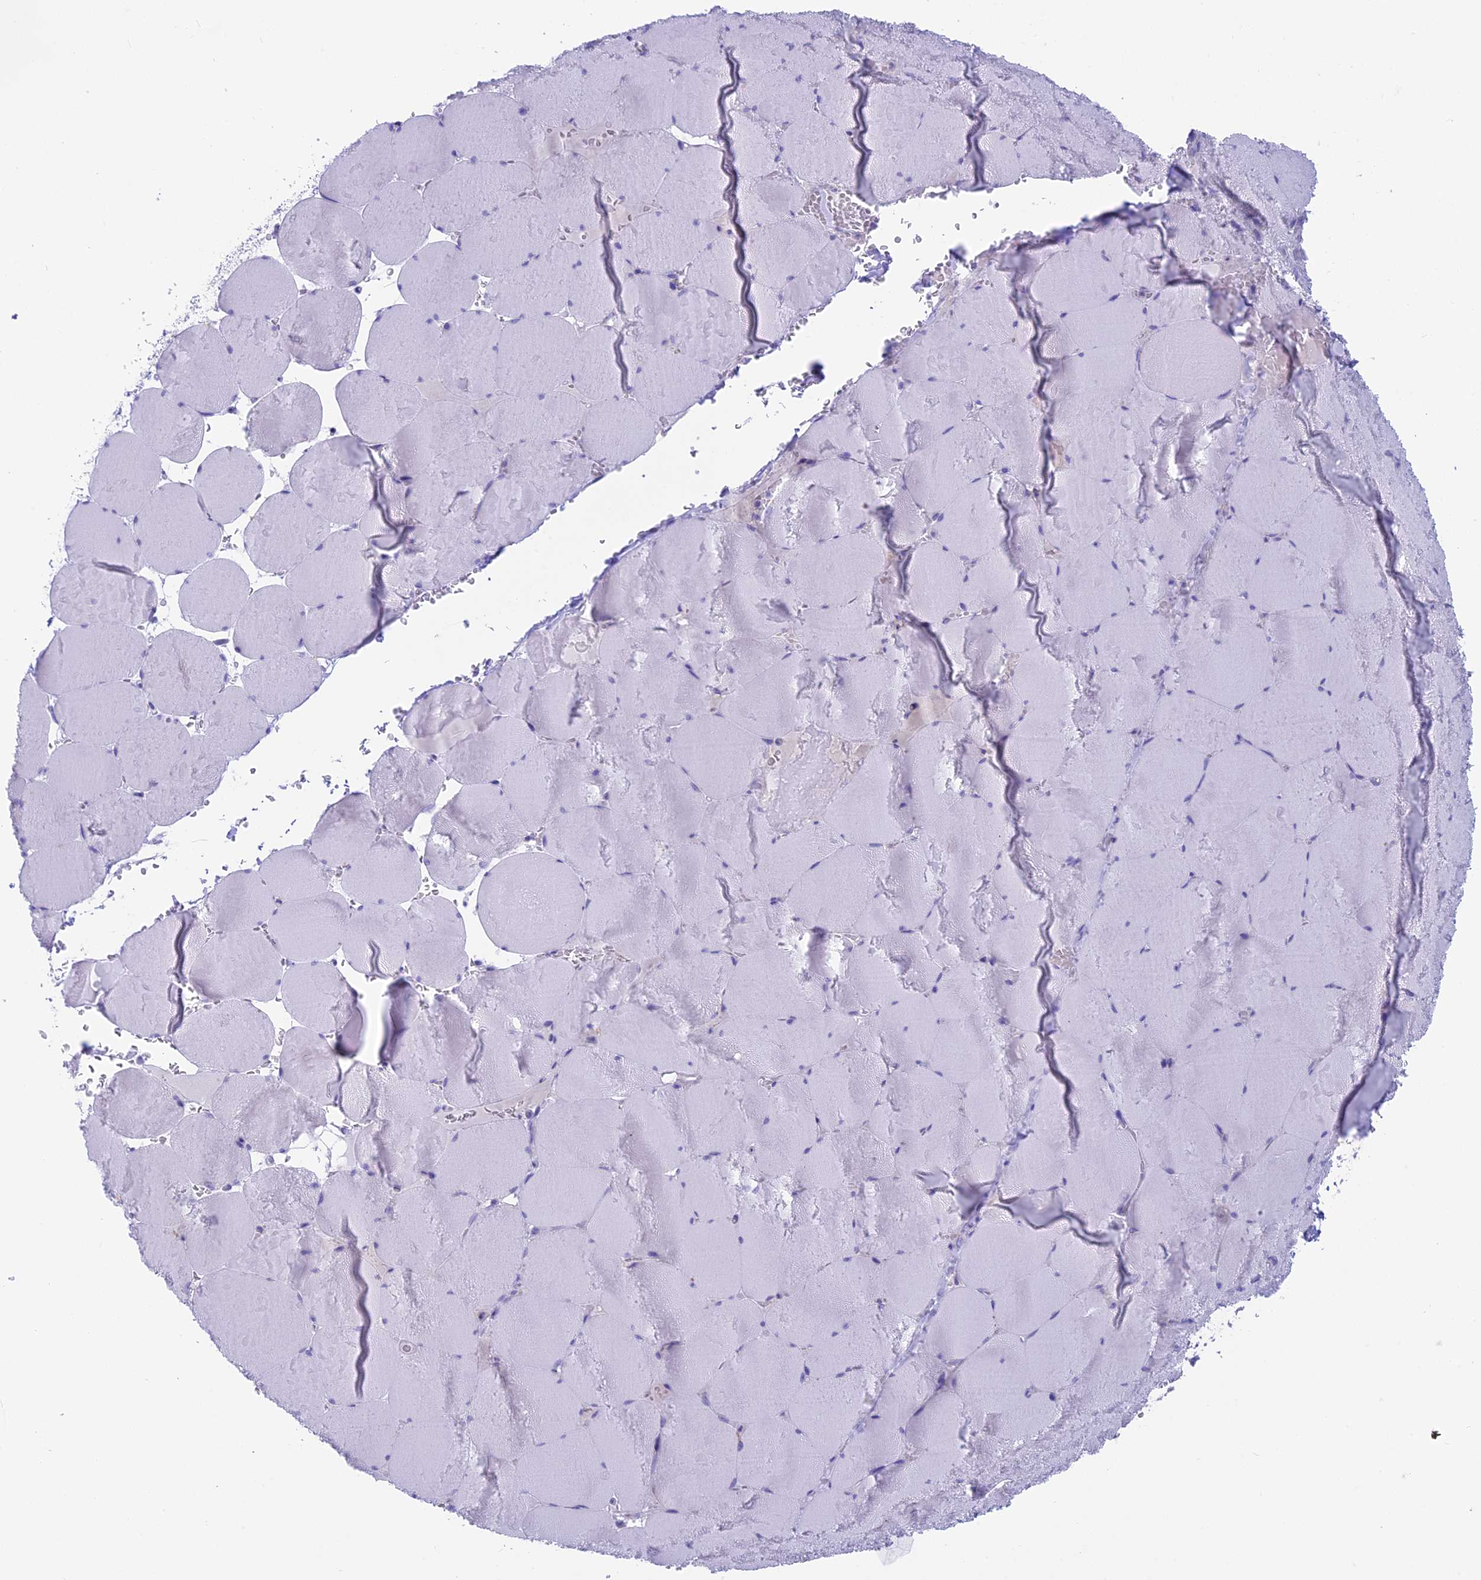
{"staining": {"intensity": "negative", "quantity": "none", "location": "none"}, "tissue": "skeletal muscle", "cell_type": "Myocytes", "image_type": "normal", "snomed": [{"axis": "morphology", "description": "Normal tissue, NOS"}, {"axis": "topography", "description": "Skeletal muscle"}, {"axis": "topography", "description": "Head-Neck"}], "caption": "IHC histopathology image of benign skeletal muscle stained for a protein (brown), which shows no expression in myocytes.", "gene": "SNTN", "patient": {"sex": "male", "age": 66}}